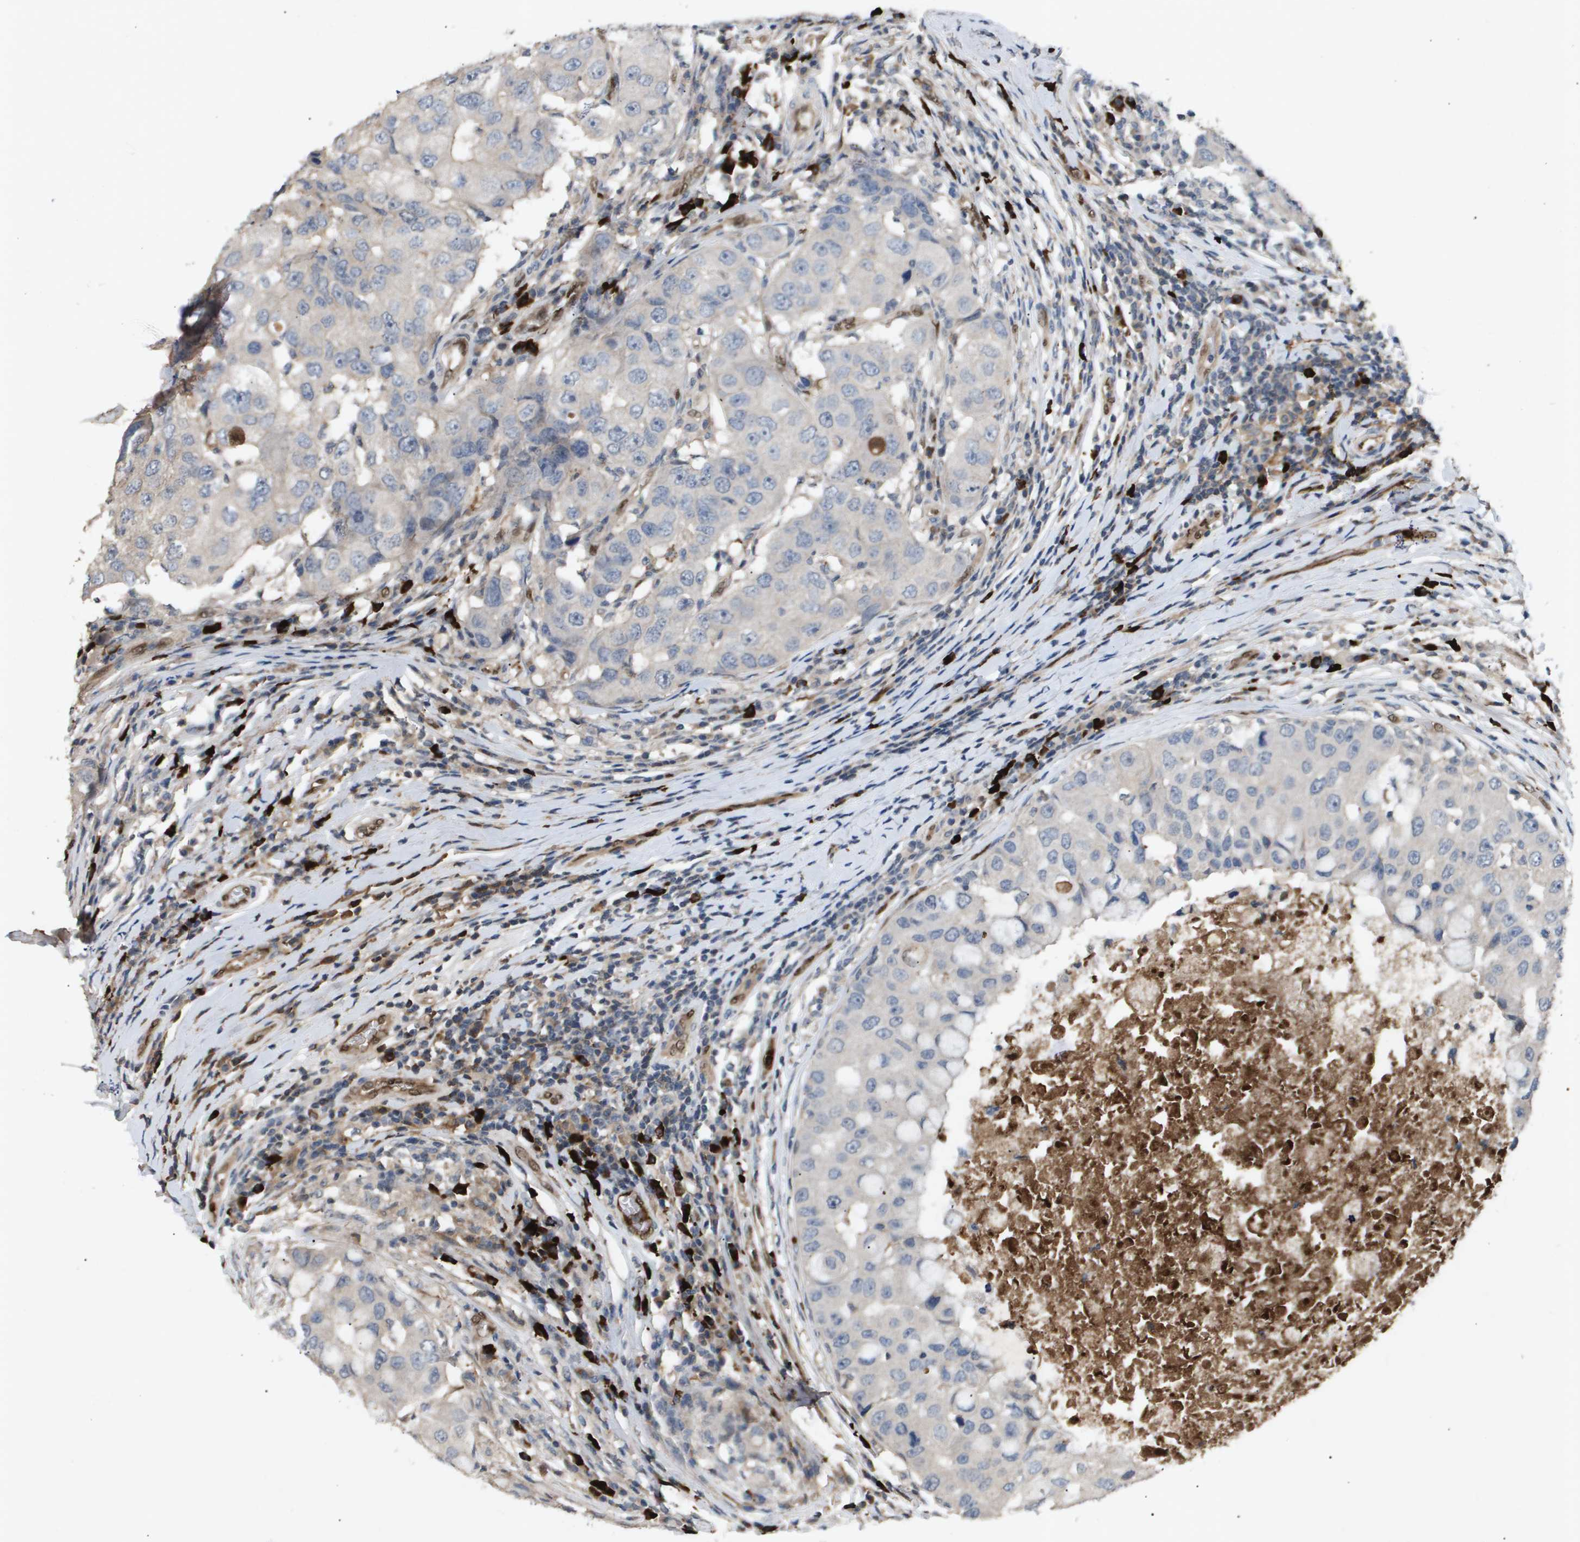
{"staining": {"intensity": "weak", "quantity": "<25%", "location": "cytoplasmic/membranous"}, "tissue": "breast cancer", "cell_type": "Tumor cells", "image_type": "cancer", "snomed": [{"axis": "morphology", "description": "Duct carcinoma"}, {"axis": "topography", "description": "Breast"}], "caption": "DAB immunohistochemical staining of breast infiltrating ductal carcinoma reveals no significant positivity in tumor cells. (DAB immunohistochemistry, high magnification).", "gene": "ERG", "patient": {"sex": "female", "age": 27}}